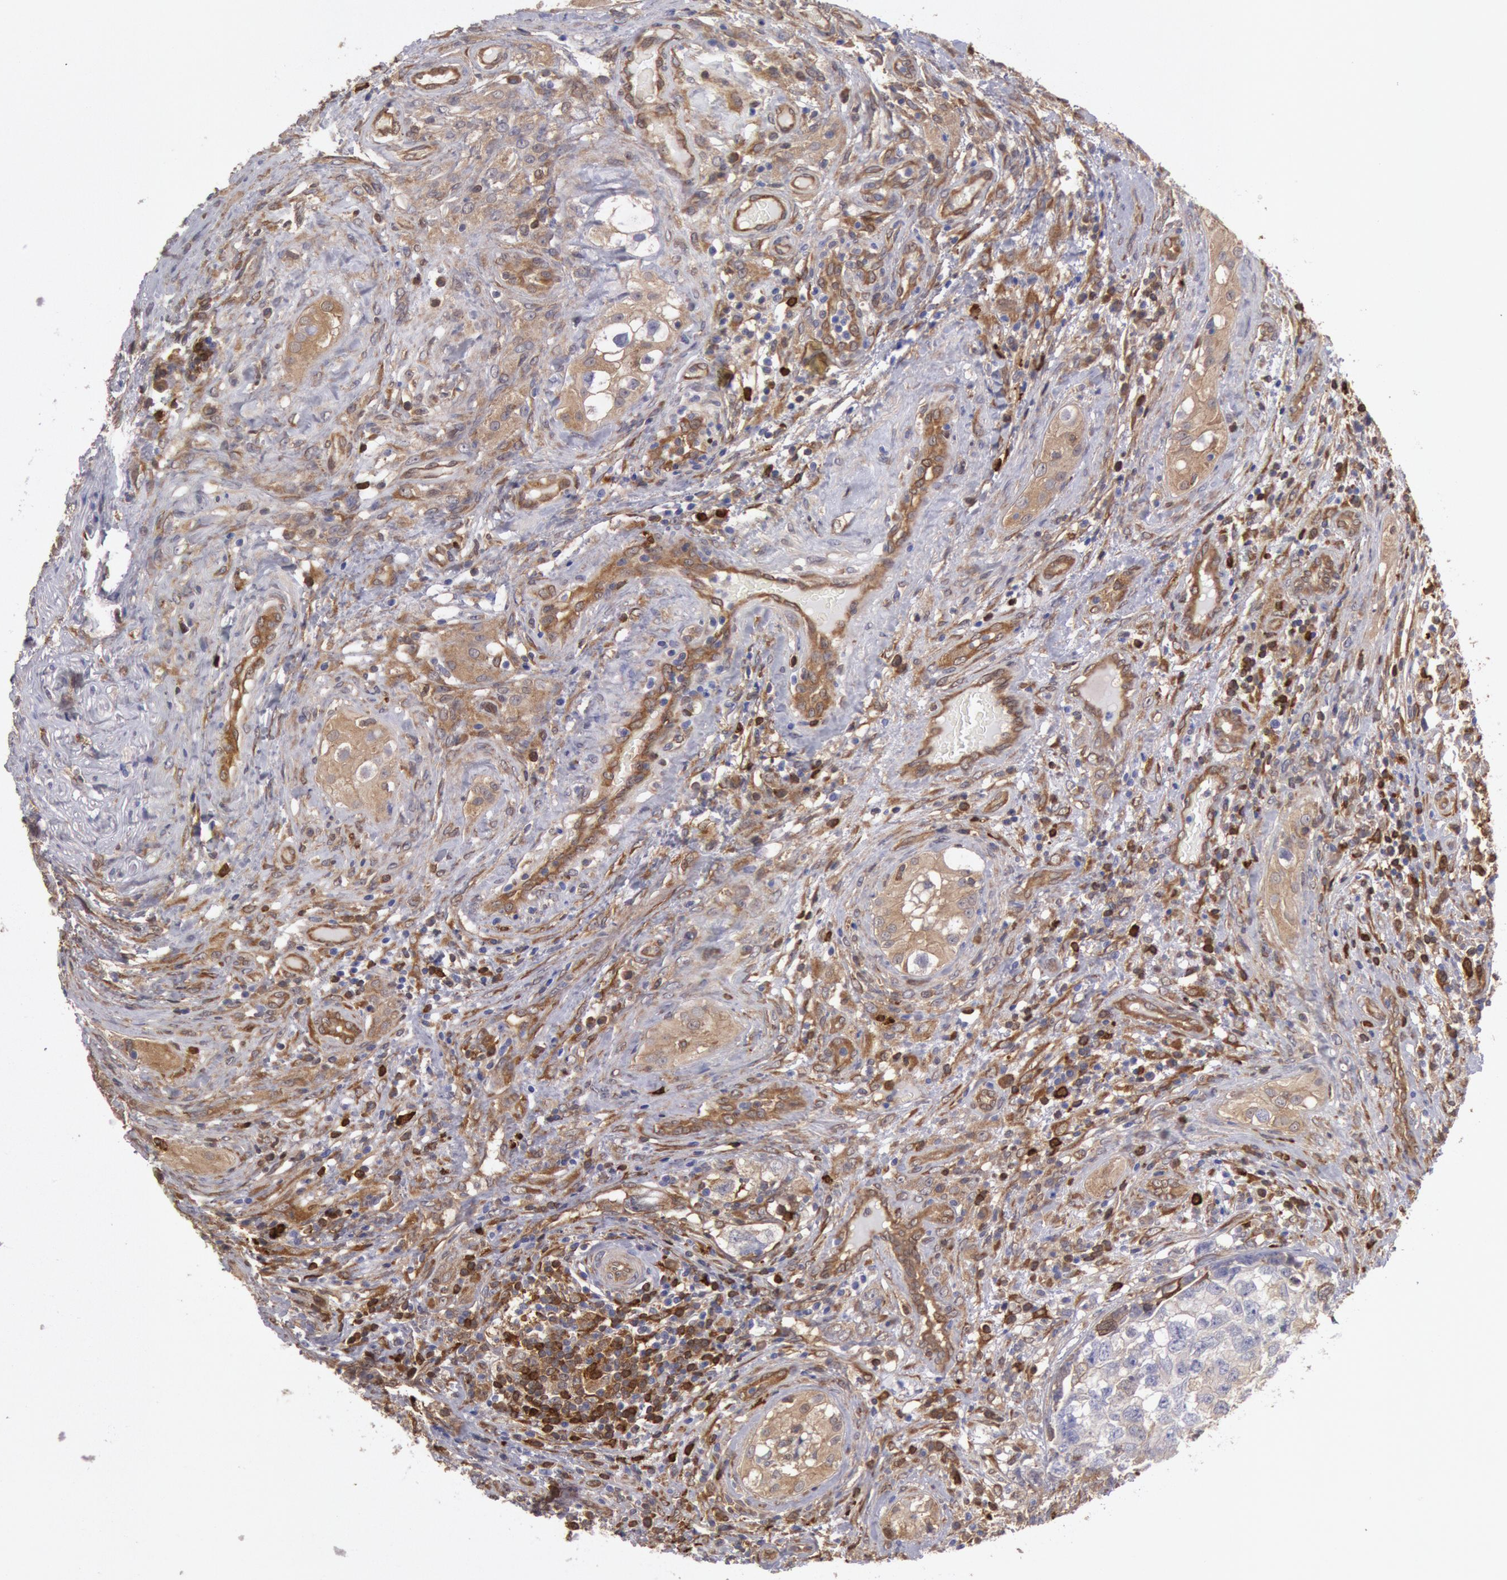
{"staining": {"intensity": "moderate", "quantity": ">75%", "location": "cytoplasmic/membranous"}, "tissue": "testis cancer", "cell_type": "Tumor cells", "image_type": "cancer", "snomed": [{"axis": "morphology", "description": "Carcinoma, Embryonal, NOS"}, {"axis": "topography", "description": "Testis"}], "caption": "Protein analysis of testis cancer (embryonal carcinoma) tissue shows moderate cytoplasmic/membranous positivity in about >75% of tumor cells.", "gene": "CCDC50", "patient": {"sex": "male", "age": 31}}